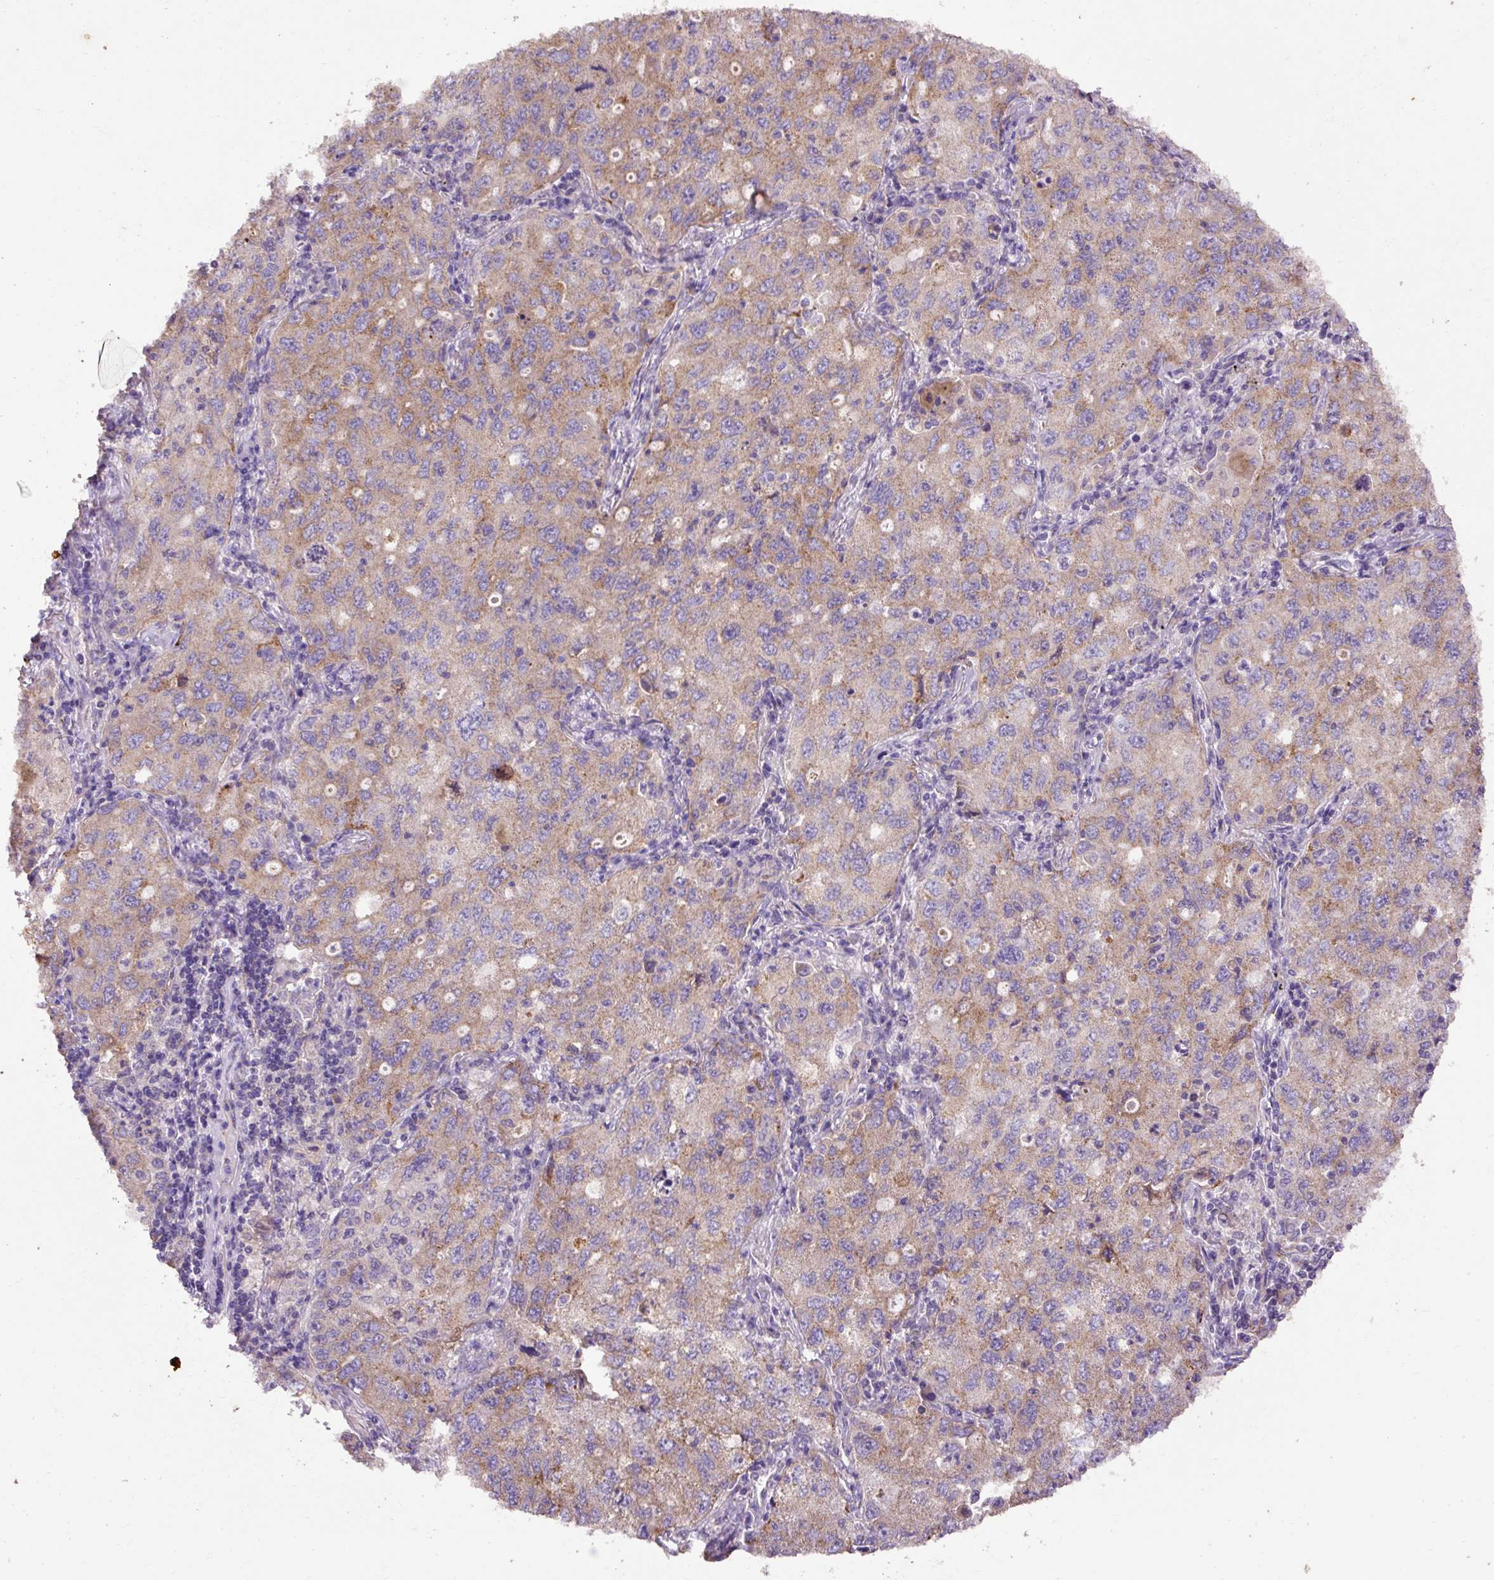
{"staining": {"intensity": "moderate", "quantity": "25%-75%", "location": "cytoplasmic/membranous"}, "tissue": "lung cancer", "cell_type": "Tumor cells", "image_type": "cancer", "snomed": [{"axis": "morphology", "description": "Adenocarcinoma, NOS"}, {"axis": "topography", "description": "Lung"}], "caption": "The immunohistochemical stain shows moderate cytoplasmic/membranous expression in tumor cells of lung cancer (adenocarcinoma) tissue. The protein of interest is shown in brown color, while the nuclei are stained blue.", "gene": "ABR", "patient": {"sex": "female", "age": 57}}